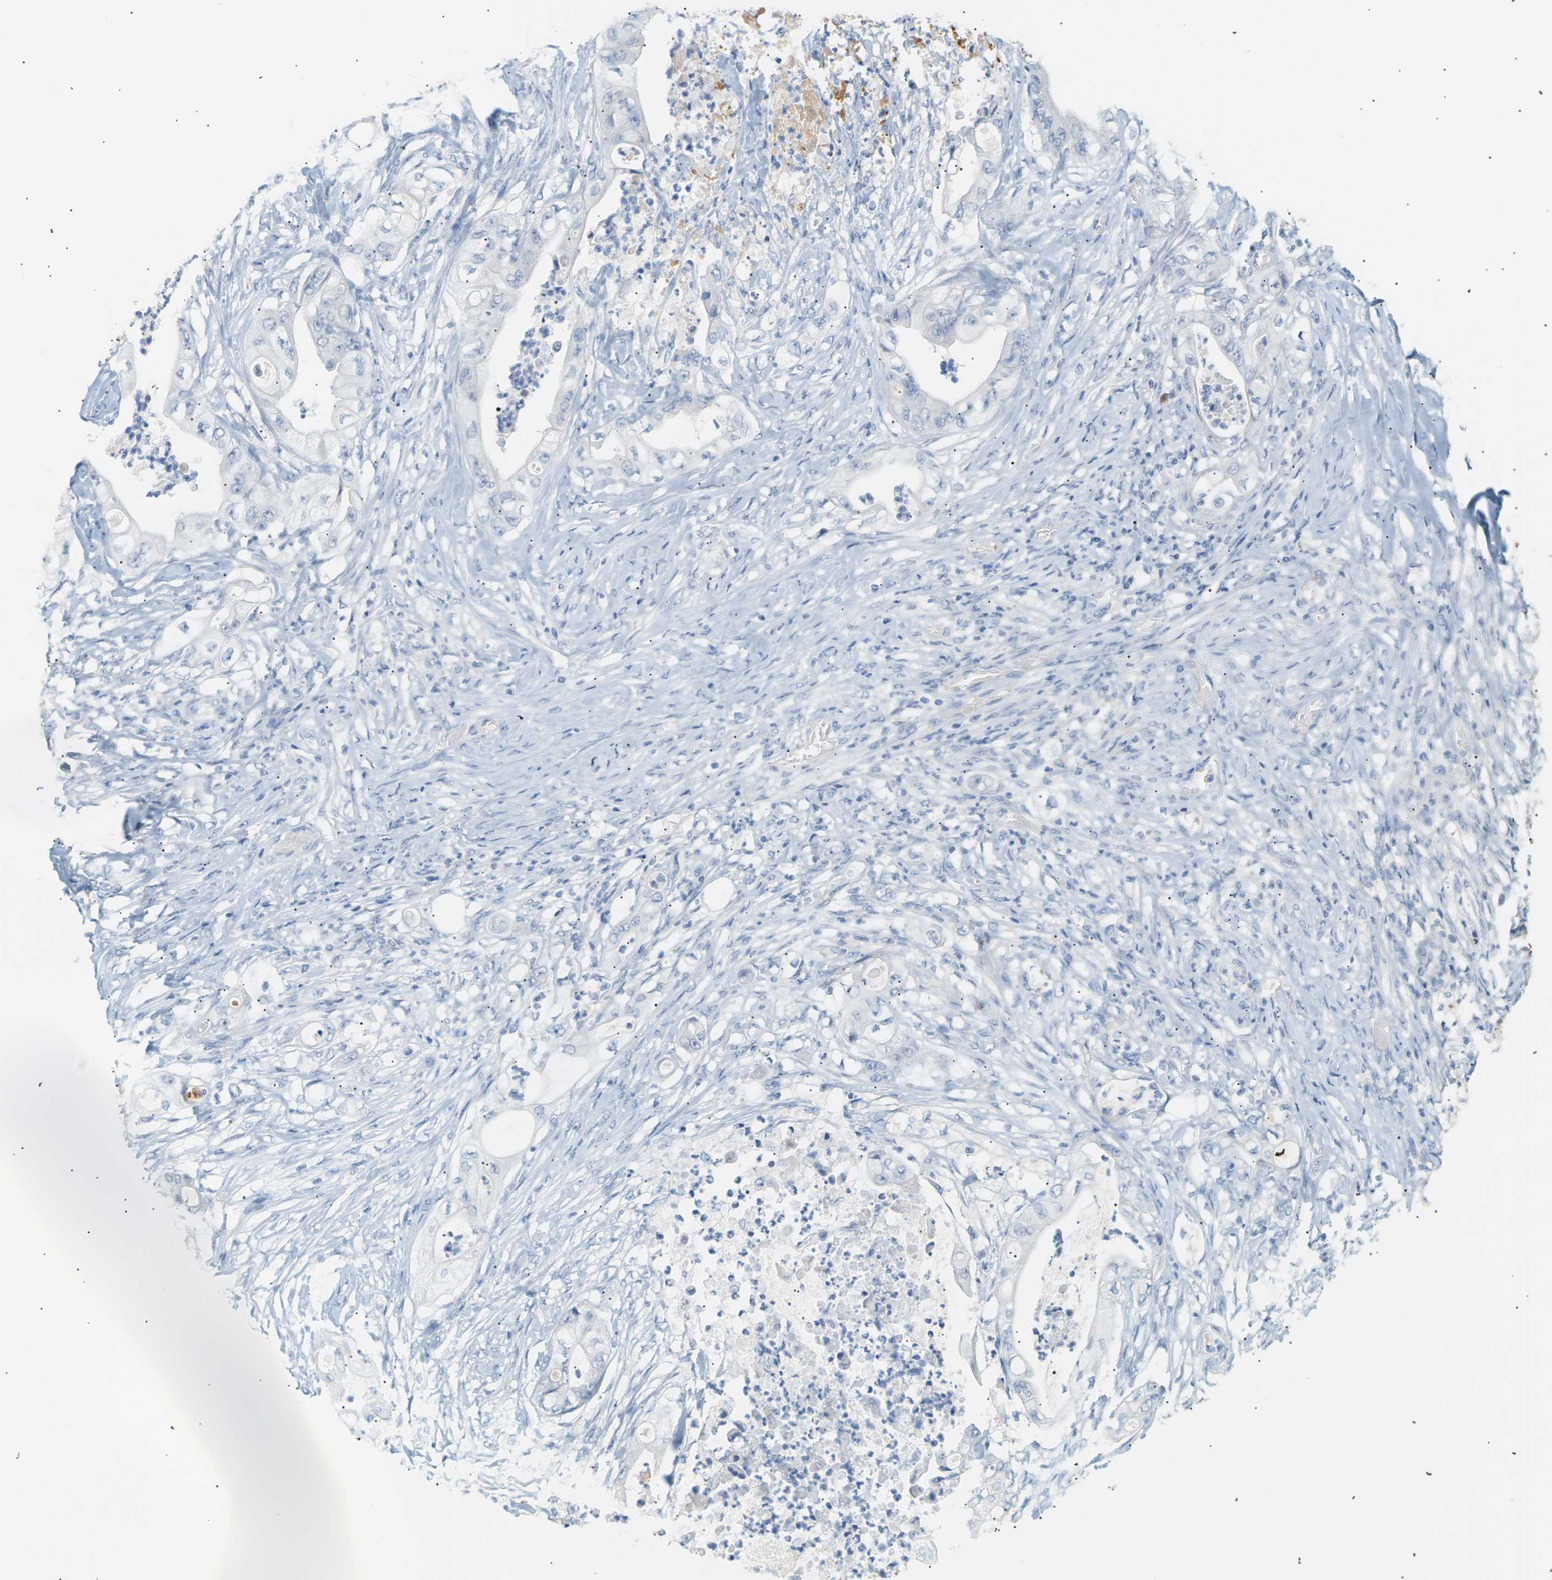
{"staining": {"intensity": "negative", "quantity": "none", "location": "none"}, "tissue": "stomach cancer", "cell_type": "Tumor cells", "image_type": "cancer", "snomed": [{"axis": "morphology", "description": "Adenocarcinoma, NOS"}, {"axis": "topography", "description": "Stomach"}], "caption": "Tumor cells are negative for protein expression in human adenocarcinoma (stomach).", "gene": "CLU", "patient": {"sex": "female", "age": 73}}